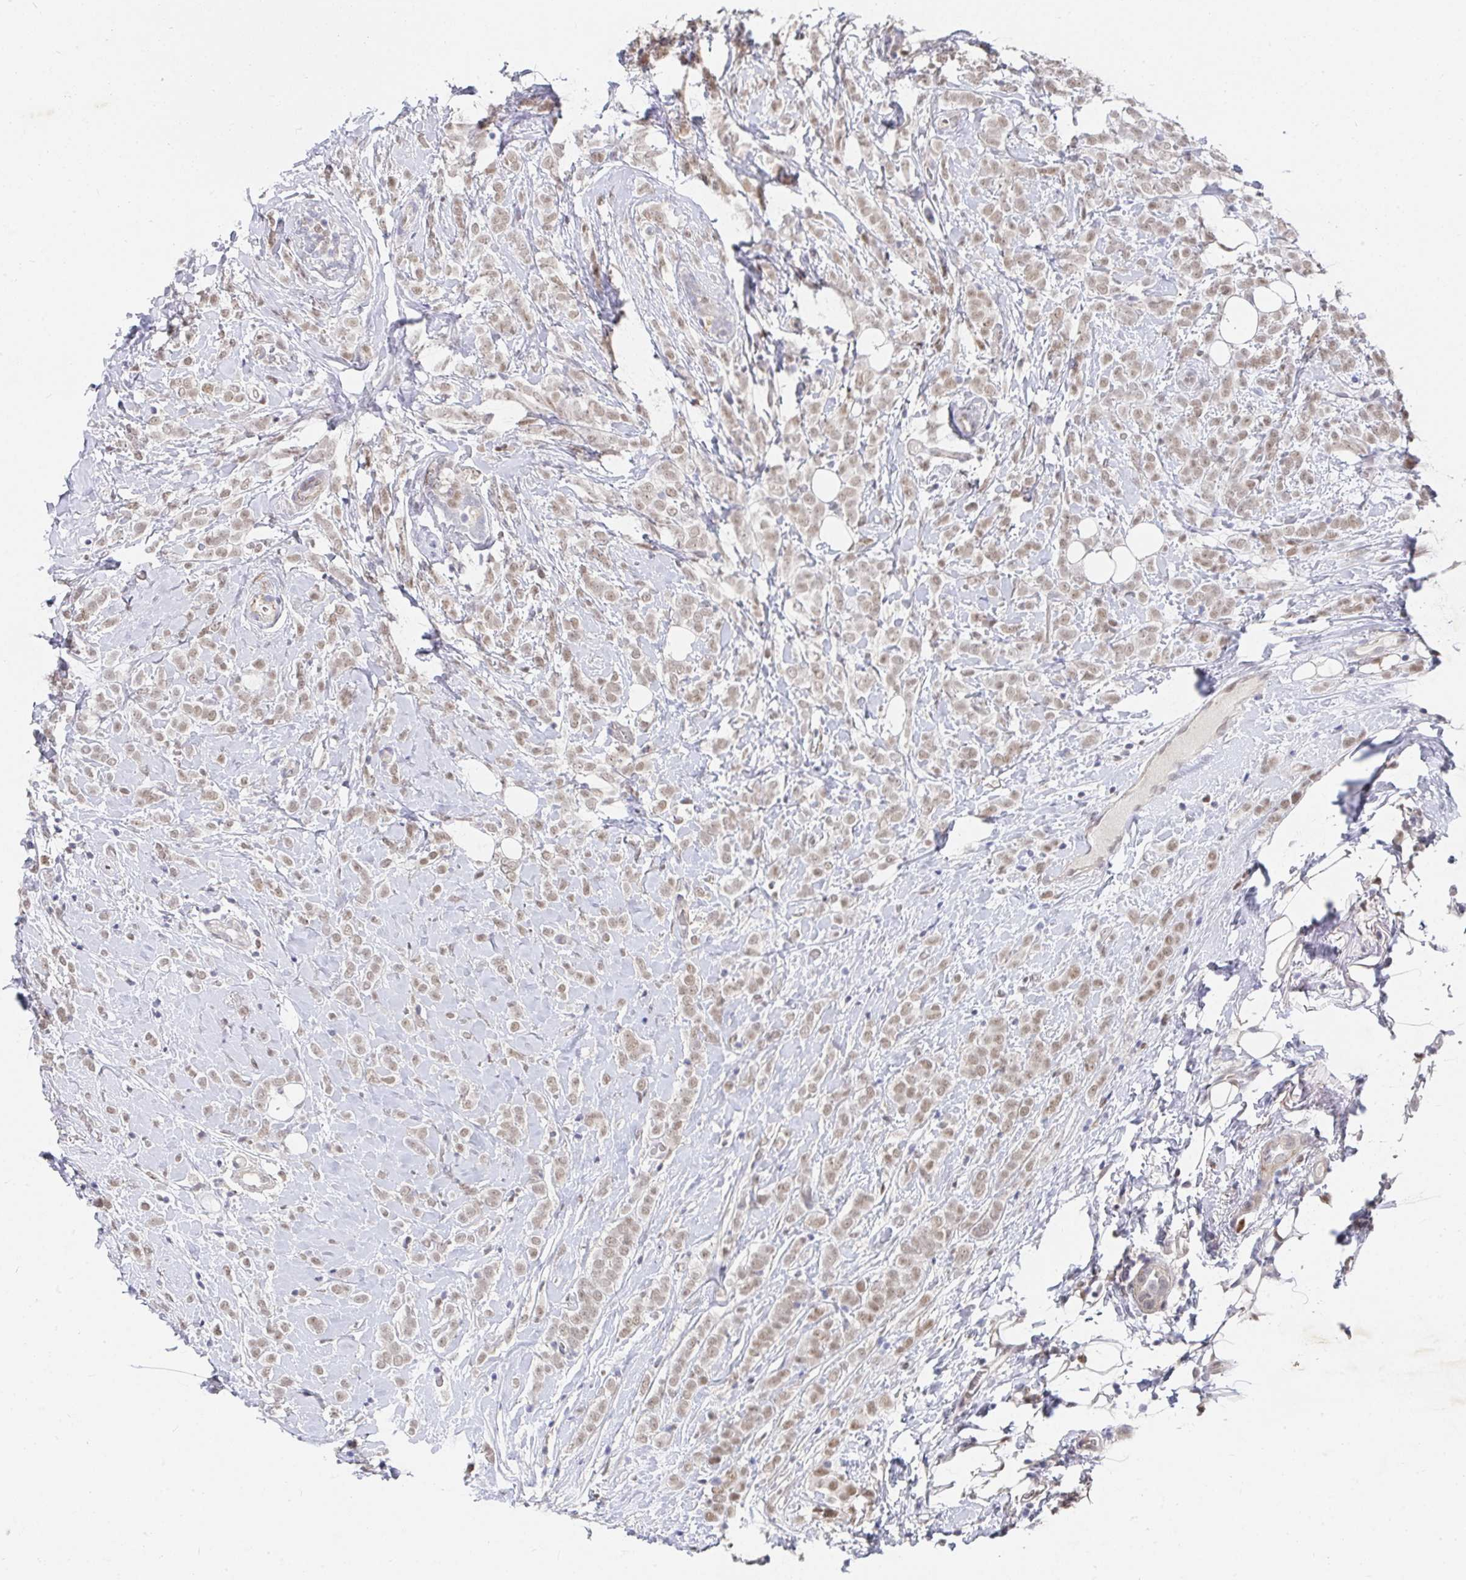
{"staining": {"intensity": "weak", "quantity": ">75%", "location": "nuclear"}, "tissue": "breast cancer", "cell_type": "Tumor cells", "image_type": "cancer", "snomed": [{"axis": "morphology", "description": "Lobular carcinoma"}, {"axis": "topography", "description": "Breast"}], "caption": "The histopathology image shows staining of lobular carcinoma (breast), revealing weak nuclear protein positivity (brown color) within tumor cells. Nuclei are stained in blue.", "gene": "RCOR1", "patient": {"sex": "female", "age": 49}}